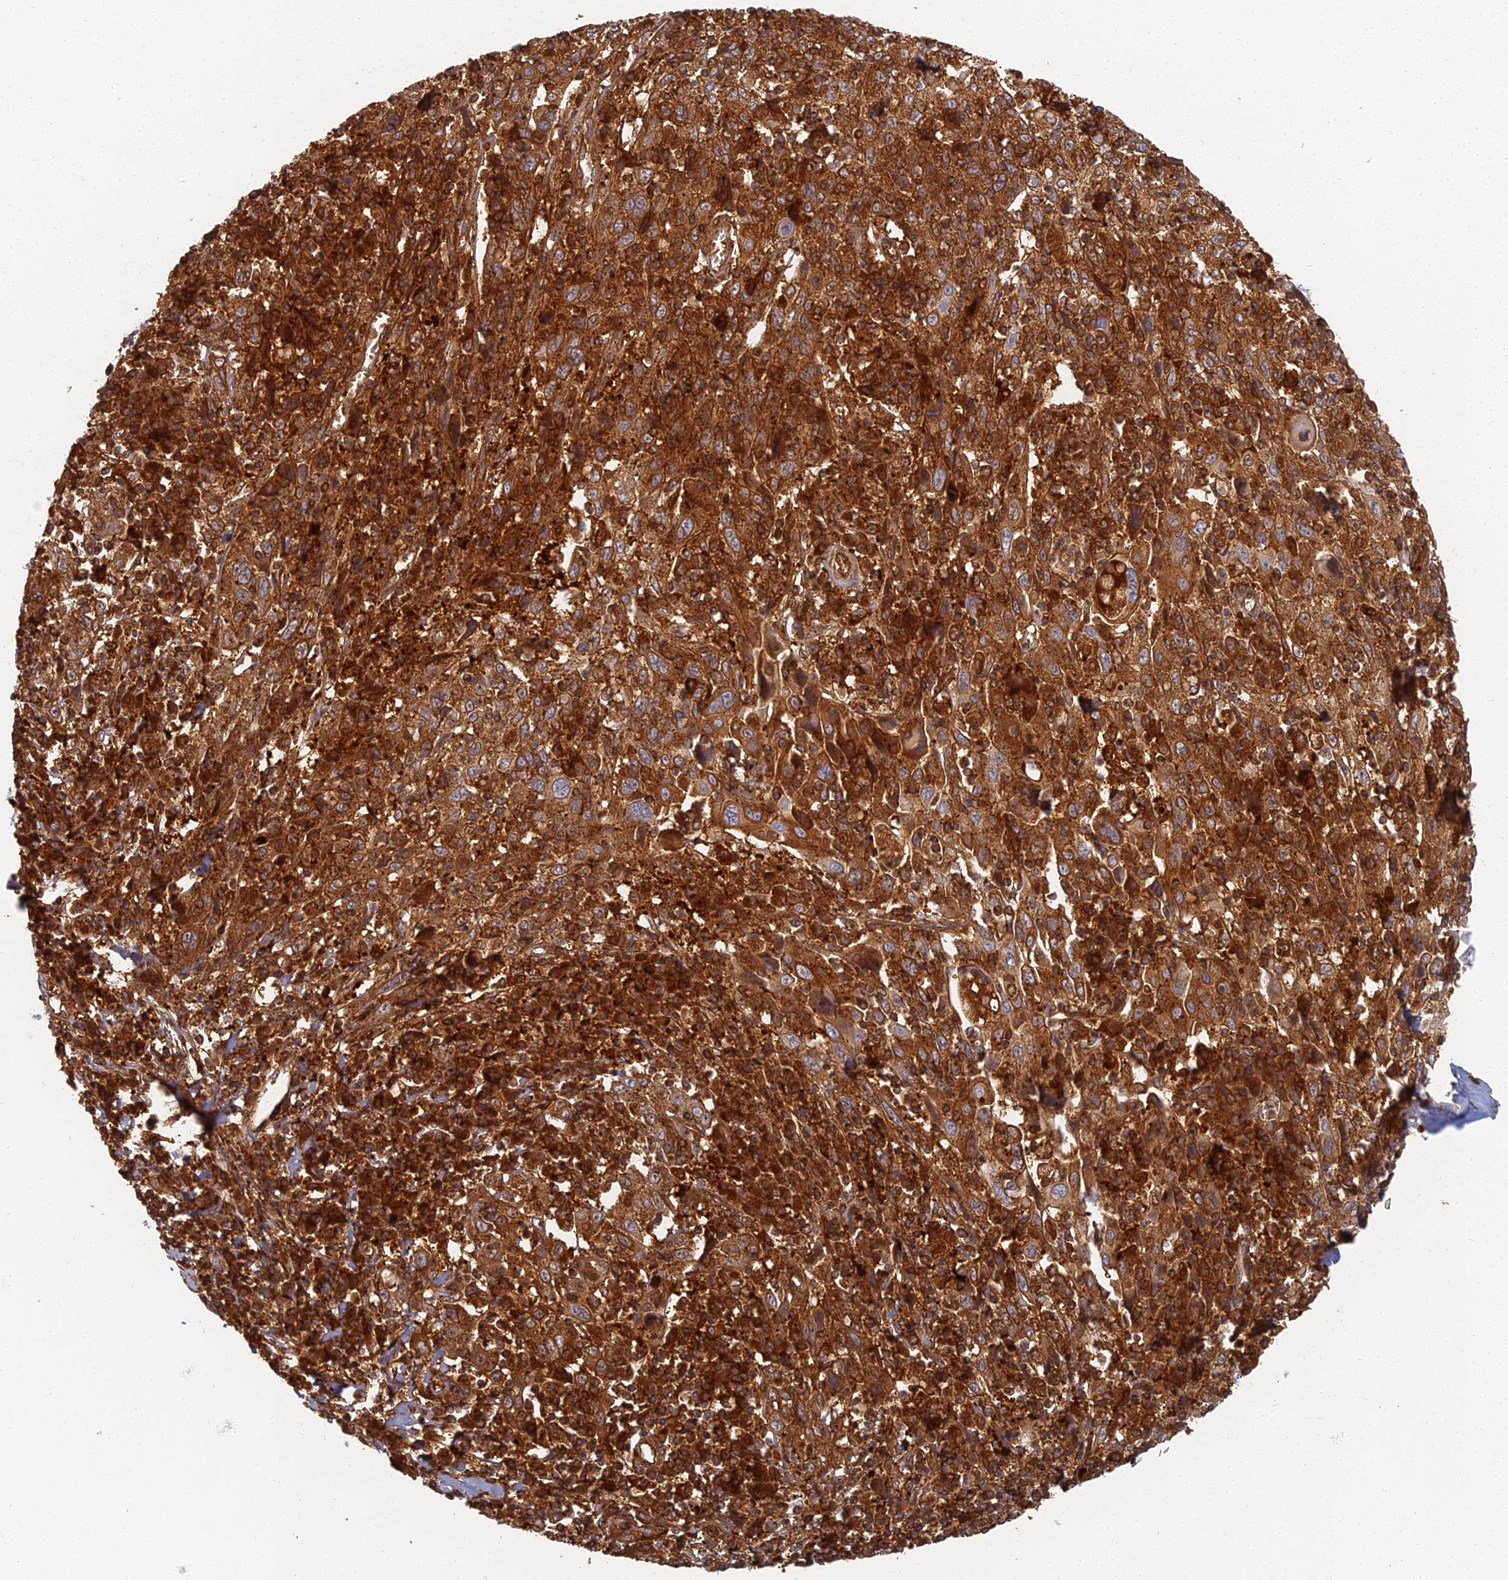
{"staining": {"intensity": "strong", "quantity": ">75%", "location": "cytoplasmic/membranous"}, "tissue": "cervical cancer", "cell_type": "Tumor cells", "image_type": "cancer", "snomed": [{"axis": "morphology", "description": "Squamous cell carcinoma, NOS"}, {"axis": "topography", "description": "Cervix"}], "caption": "IHC staining of cervical squamous cell carcinoma, which shows high levels of strong cytoplasmic/membranous positivity in approximately >75% of tumor cells indicating strong cytoplasmic/membranous protein staining. The staining was performed using DAB (brown) for protein detection and nuclei were counterstained in hematoxylin (blue).", "gene": "INO80D", "patient": {"sex": "female", "age": 46}}